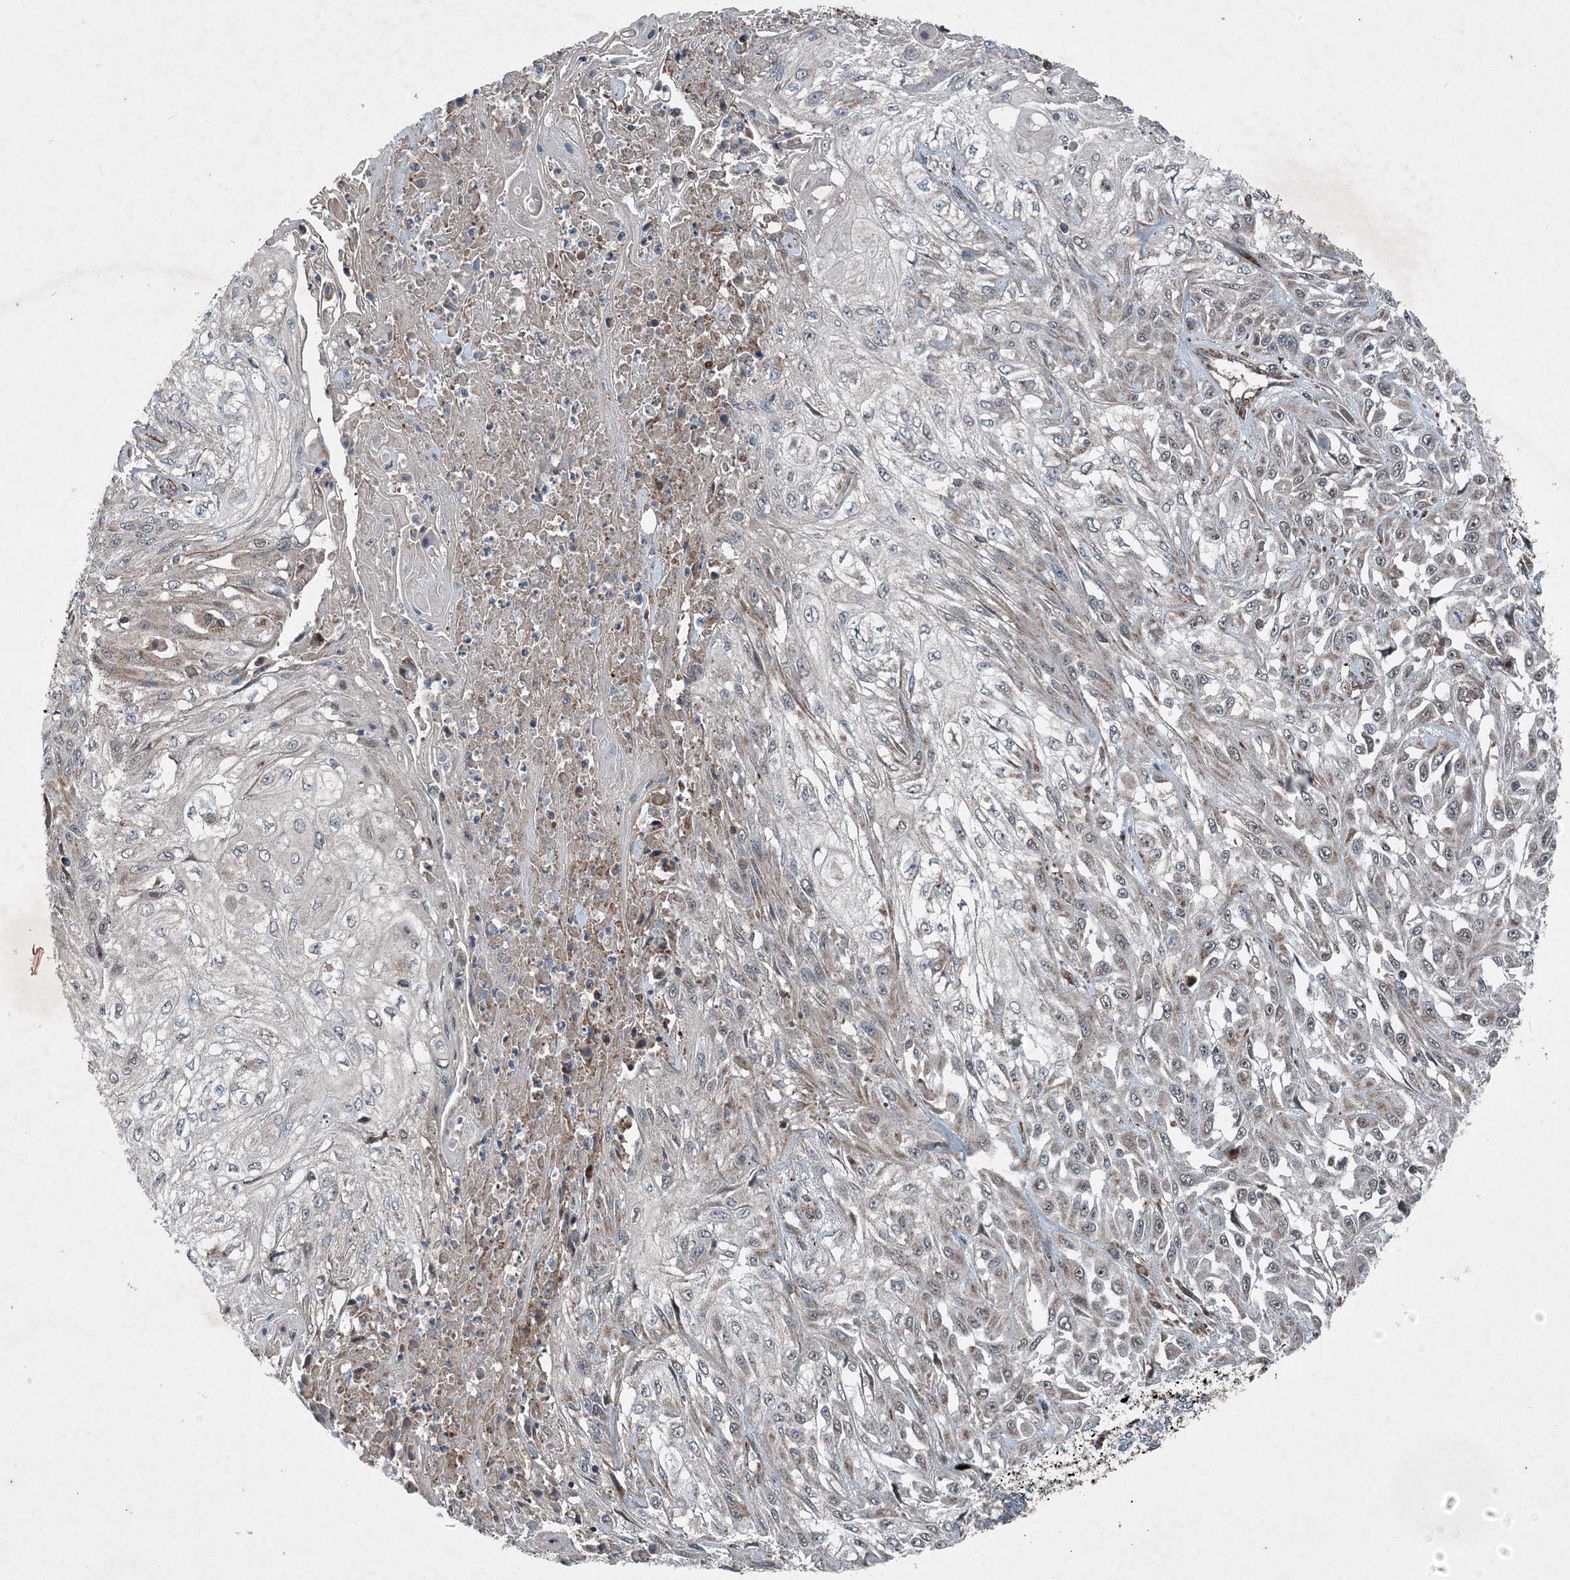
{"staining": {"intensity": "negative", "quantity": "none", "location": "none"}, "tissue": "skin cancer", "cell_type": "Tumor cells", "image_type": "cancer", "snomed": [{"axis": "morphology", "description": "Squamous cell carcinoma, NOS"}, {"axis": "morphology", "description": "Squamous cell carcinoma, metastatic, NOS"}, {"axis": "topography", "description": "Skin"}, {"axis": "topography", "description": "Lymph node"}], "caption": "The histopathology image demonstrates no significant positivity in tumor cells of metastatic squamous cell carcinoma (skin).", "gene": "NDUFA2", "patient": {"sex": "male", "age": 75}}